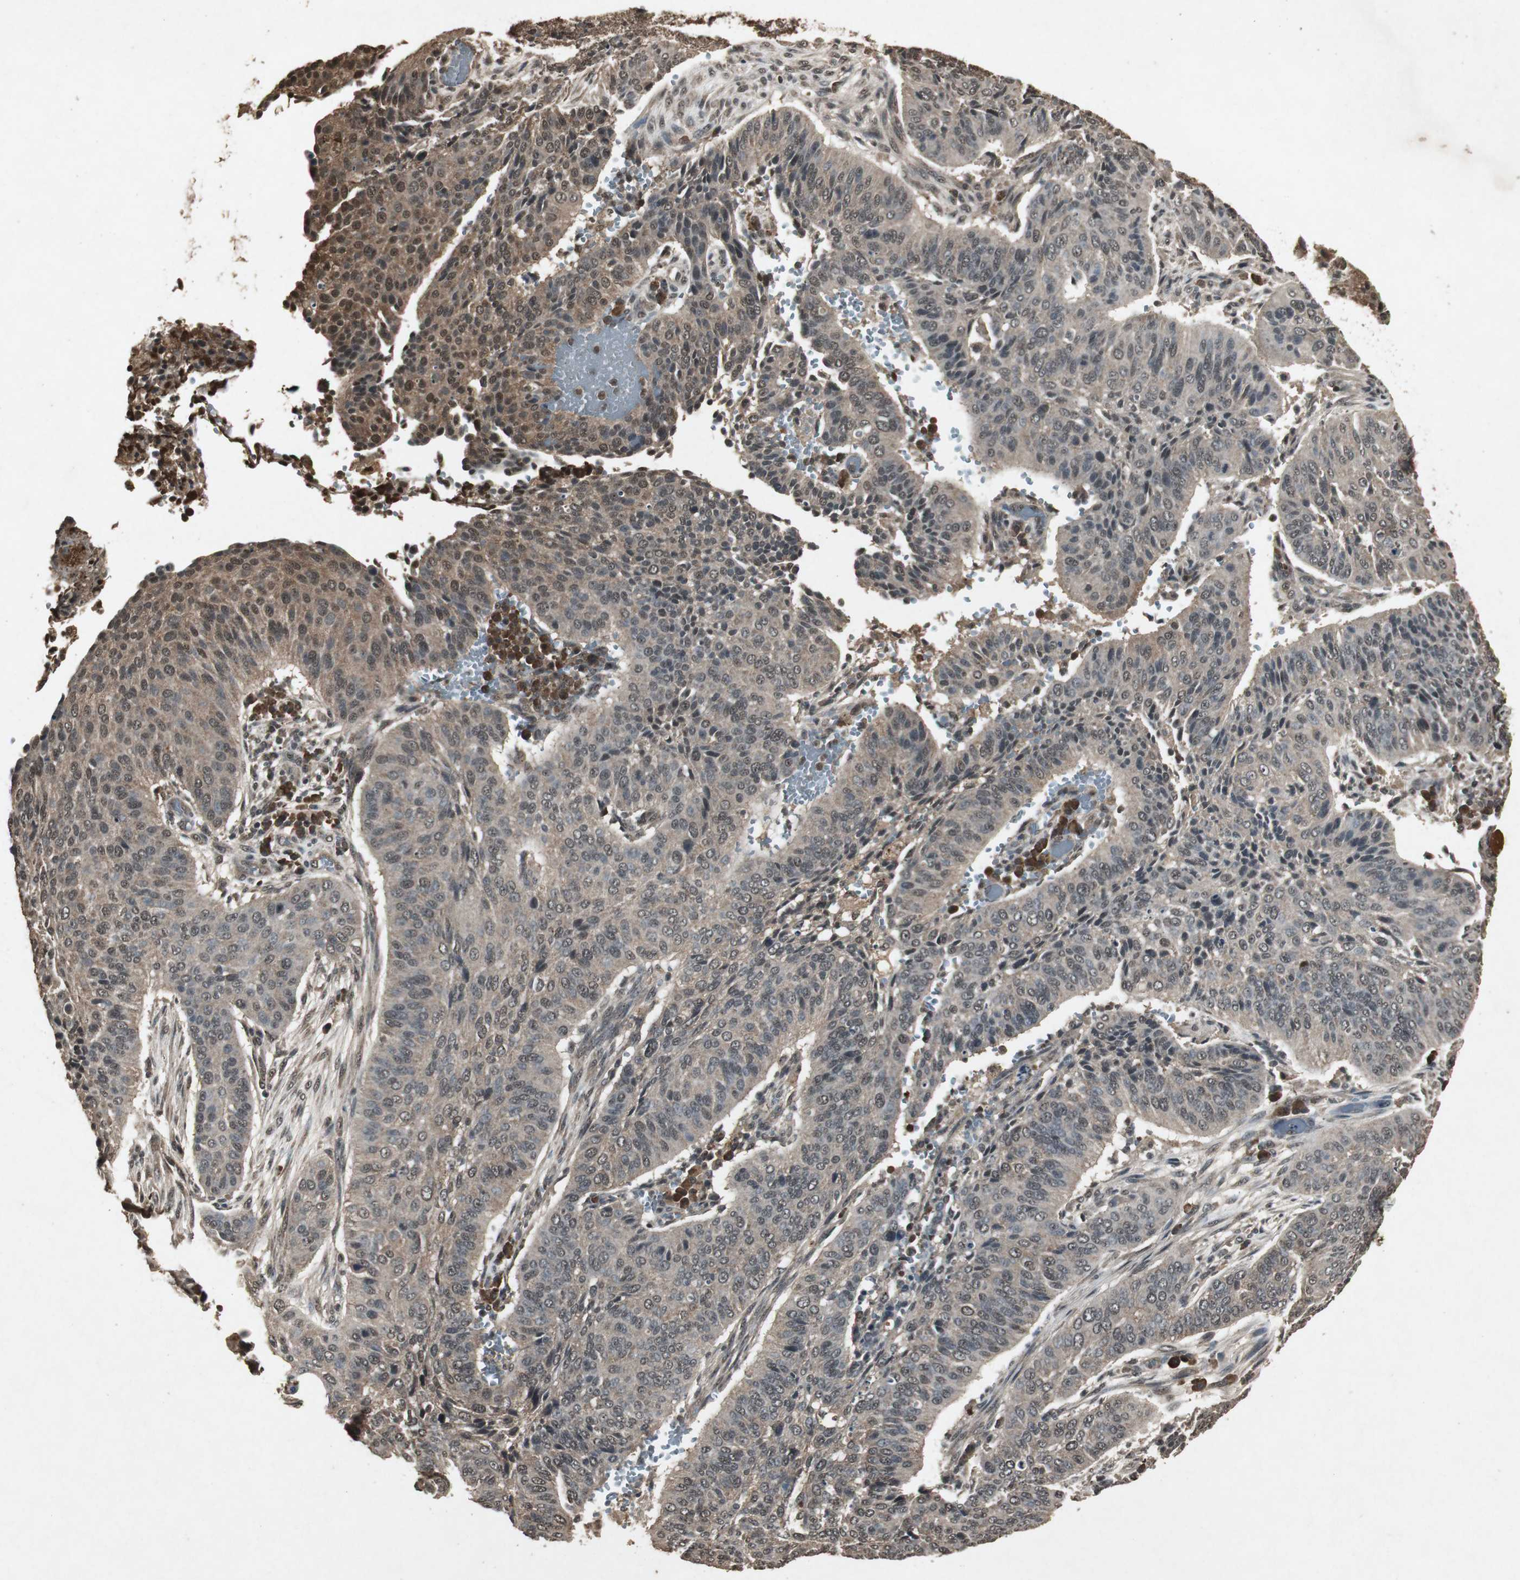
{"staining": {"intensity": "moderate", "quantity": ">75%", "location": "cytoplasmic/membranous,nuclear"}, "tissue": "cervical cancer", "cell_type": "Tumor cells", "image_type": "cancer", "snomed": [{"axis": "morphology", "description": "Squamous cell carcinoma, NOS"}, {"axis": "topography", "description": "Cervix"}], "caption": "Immunohistochemical staining of human cervical cancer exhibits moderate cytoplasmic/membranous and nuclear protein expression in about >75% of tumor cells. (DAB IHC, brown staining for protein, blue staining for nuclei).", "gene": "EMX1", "patient": {"sex": "female", "age": 39}}